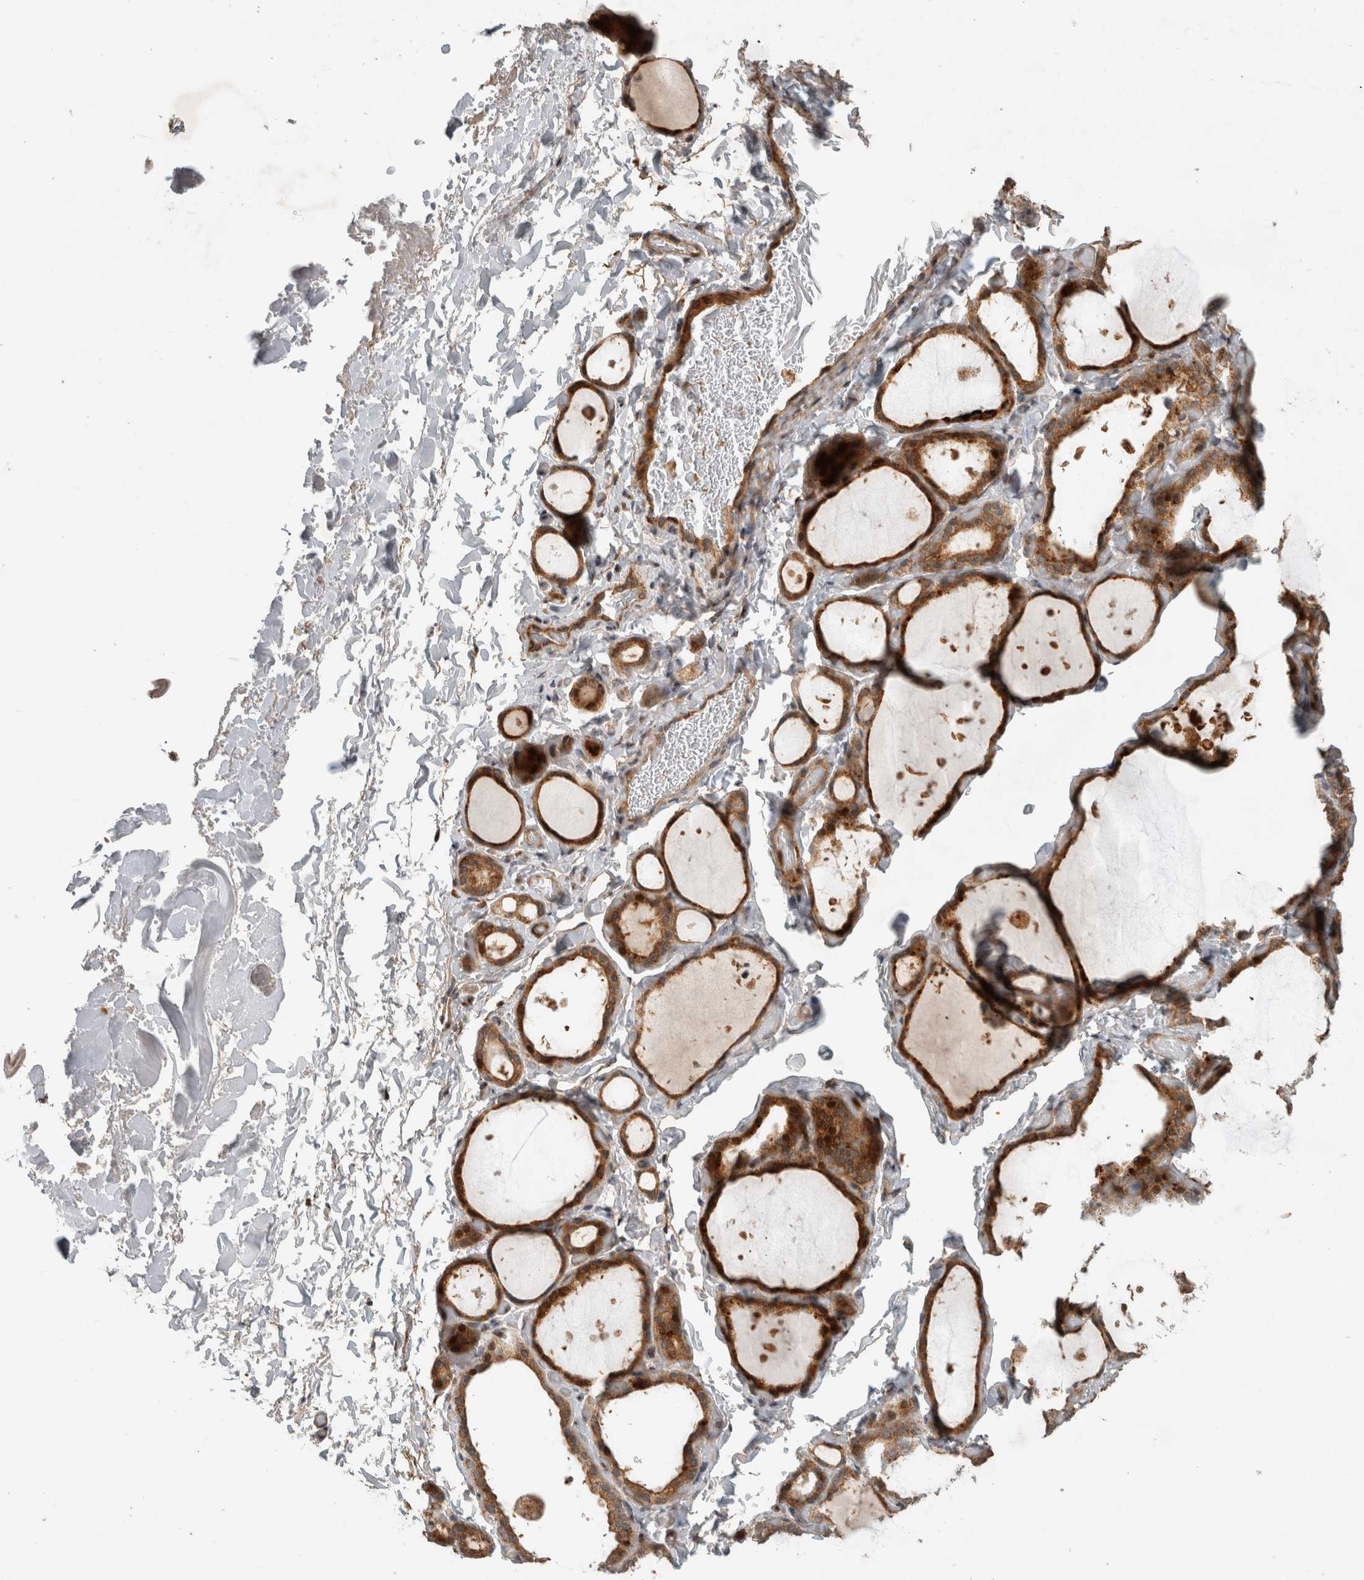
{"staining": {"intensity": "strong", "quantity": ">75%", "location": "cytoplasmic/membranous"}, "tissue": "thyroid gland", "cell_type": "Glandular cells", "image_type": "normal", "snomed": [{"axis": "morphology", "description": "Normal tissue, NOS"}, {"axis": "topography", "description": "Thyroid gland"}], "caption": "A brown stain highlights strong cytoplasmic/membranous staining of a protein in glandular cells of unremarkable human thyroid gland.", "gene": "INSRR", "patient": {"sex": "female", "age": 44}}